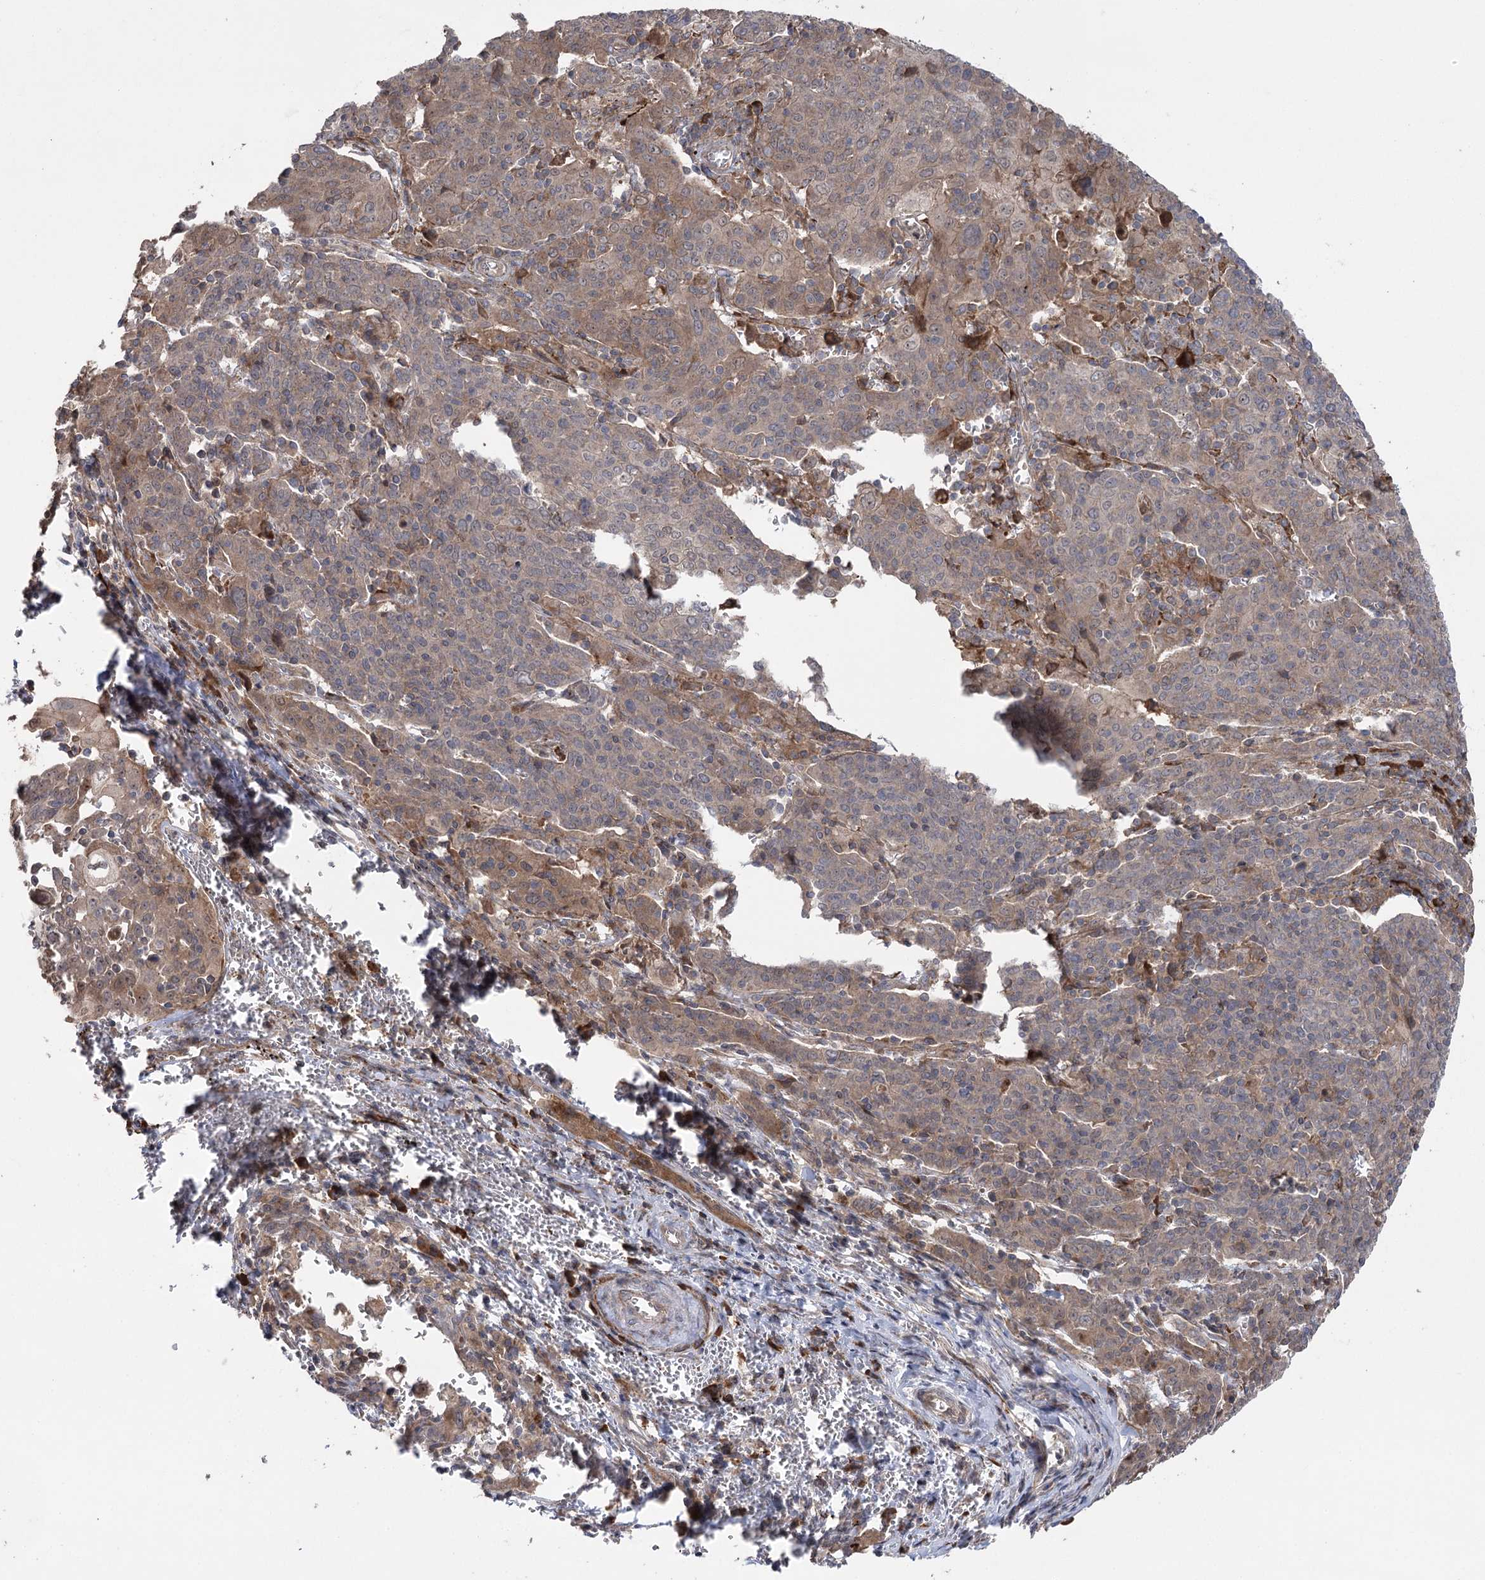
{"staining": {"intensity": "weak", "quantity": "25%-75%", "location": "cytoplasmic/membranous"}, "tissue": "cervical cancer", "cell_type": "Tumor cells", "image_type": "cancer", "snomed": [{"axis": "morphology", "description": "Squamous cell carcinoma, NOS"}, {"axis": "topography", "description": "Cervix"}], "caption": "A histopathology image showing weak cytoplasmic/membranous expression in about 25%-75% of tumor cells in cervical cancer (squamous cell carcinoma), as visualized by brown immunohistochemical staining.", "gene": "KCNN2", "patient": {"sex": "female", "age": 67}}